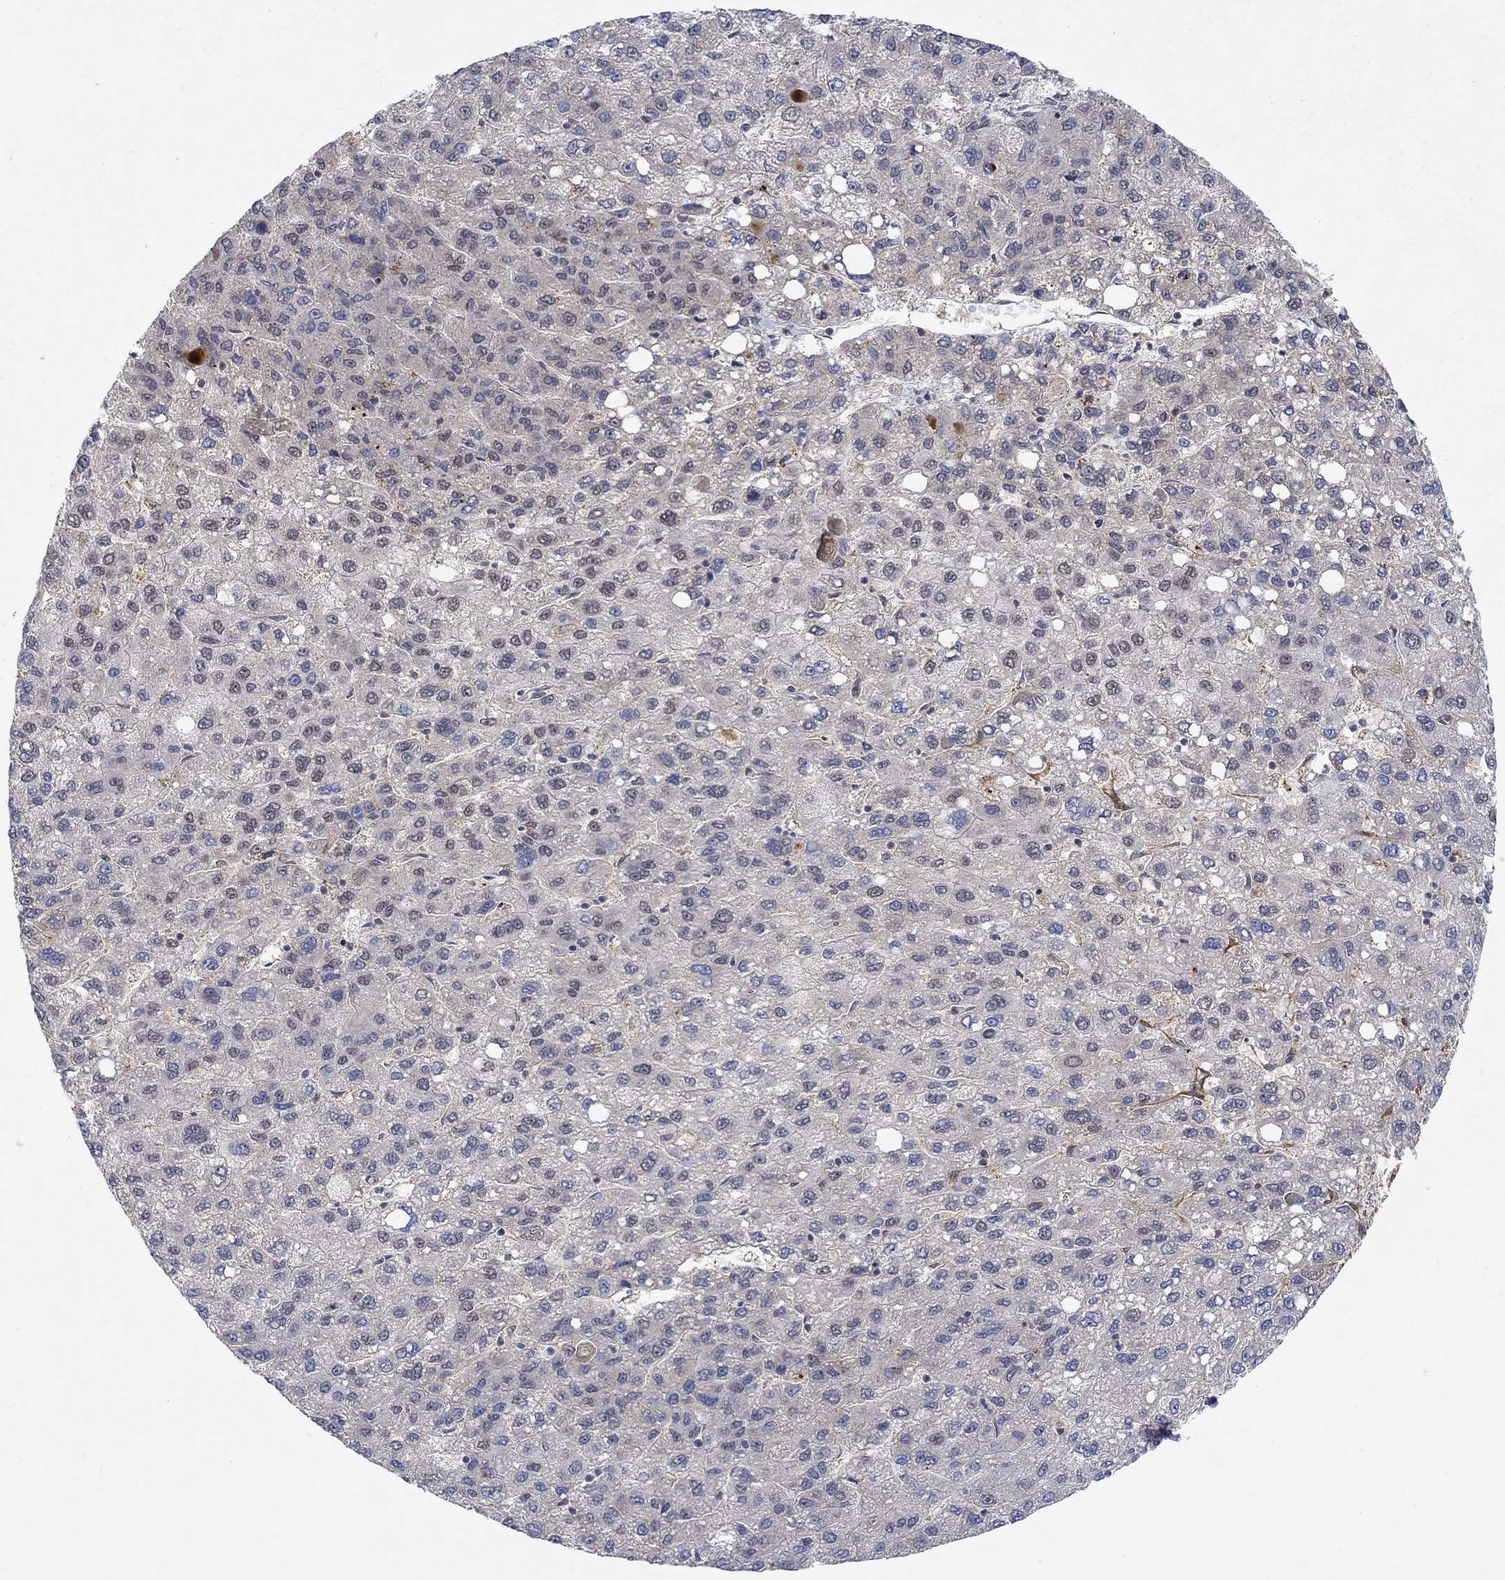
{"staining": {"intensity": "negative", "quantity": "none", "location": "none"}, "tissue": "liver cancer", "cell_type": "Tumor cells", "image_type": "cancer", "snomed": [{"axis": "morphology", "description": "Carcinoma, Hepatocellular, NOS"}, {"axis": "topography", "description": "Liver"}], "caption": "This is an IHC image of hepatocellular carcinoma (liver). There is no staining in tumor cells.", "gene": "THAP8", "patient": {"sex": "female", "age": 82}}